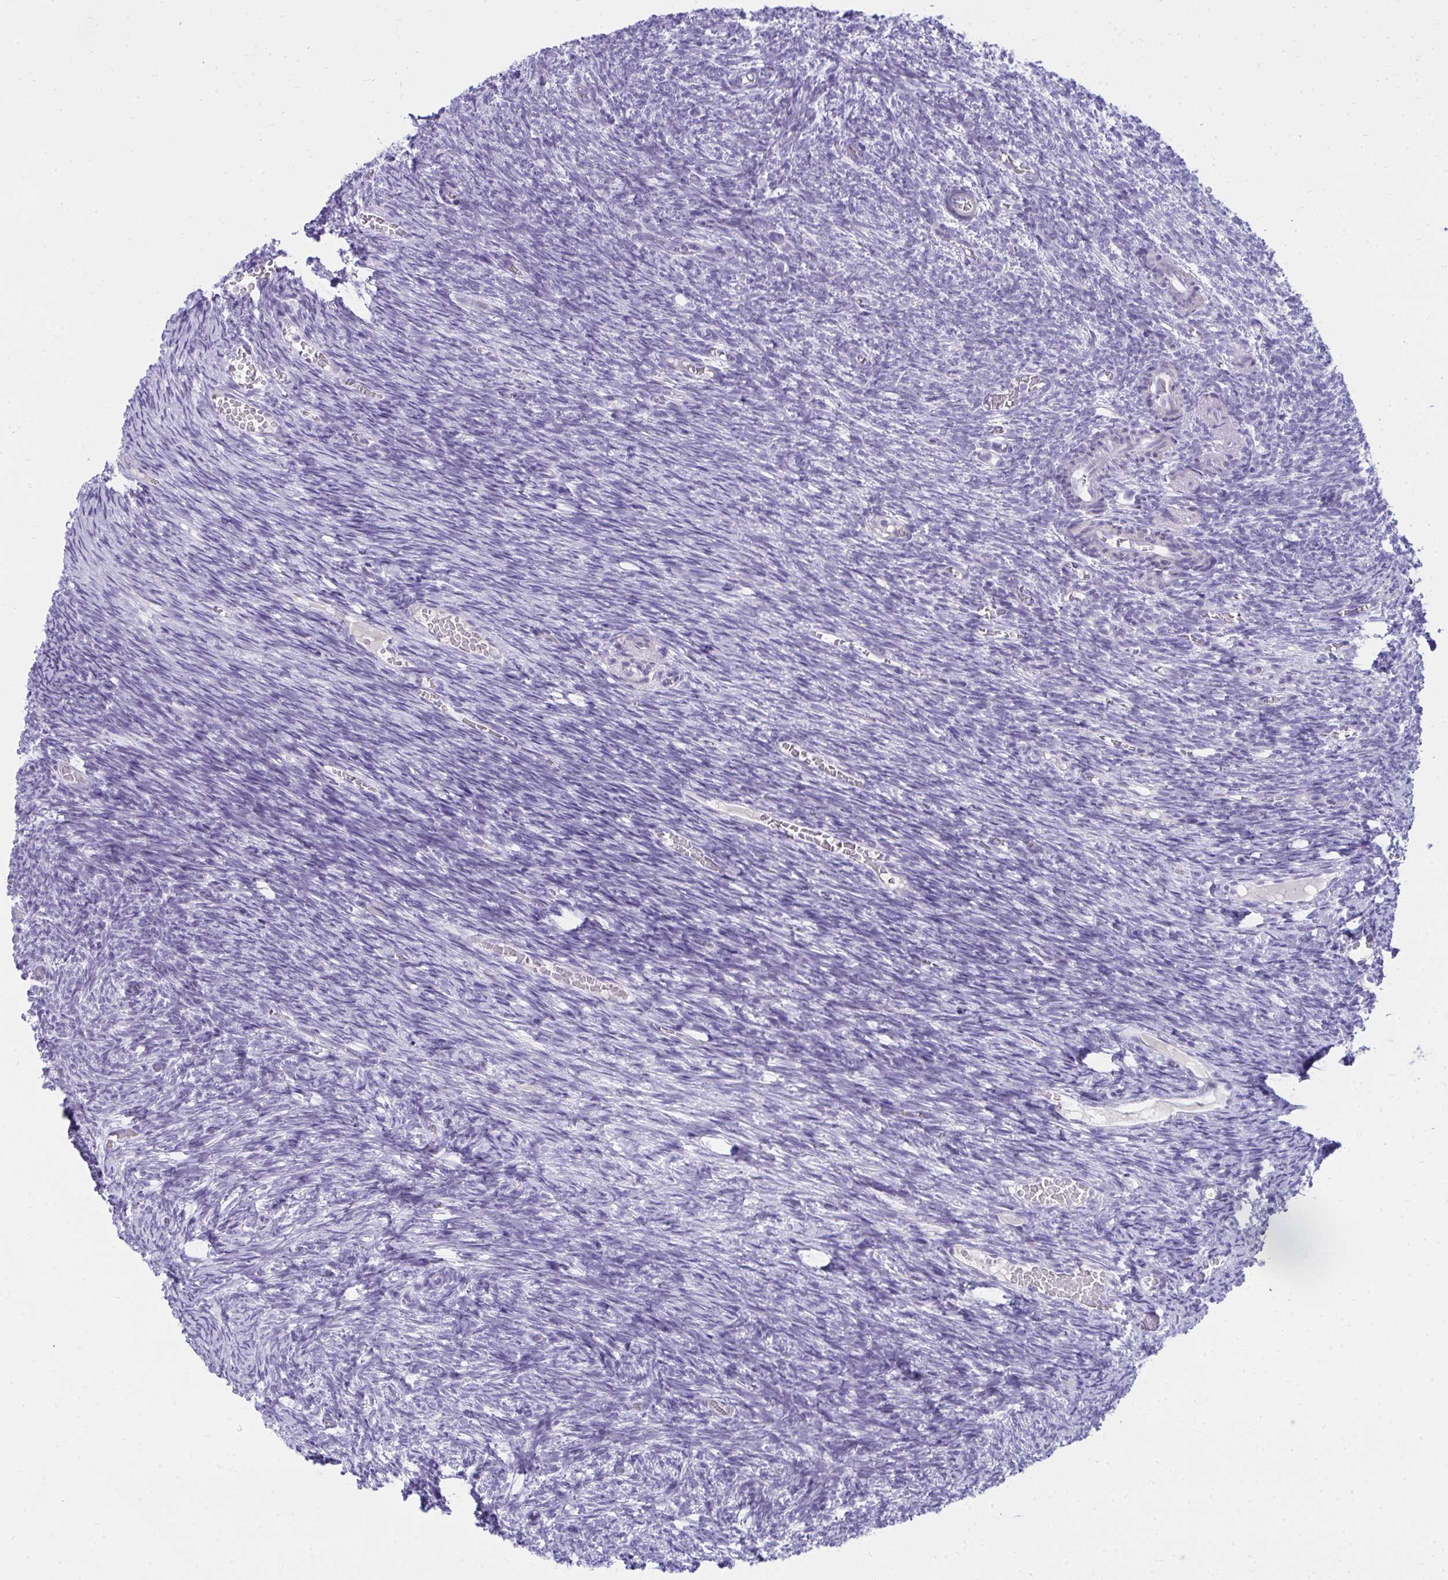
{"staining": {"intensity": "negative", "quantity": "none", "location": "none"}, "tissue": "ovary", "cell_type": "Follicle cells", "image_type": "normal", "snomed": [{"axis": "morphology", "description": "Normal tissue, NOS"}, {"axis": "topography", "description": "Ovary"}], "caption": "Micrograph shows no protein staining in follicle cells of benign ovary. (DAB (3,3'-diaminobenzidine) immunohistochemistry (IHC), high magnification).", "gene": "OR5F1", "patient": {"sex": "female", "age": 39}}